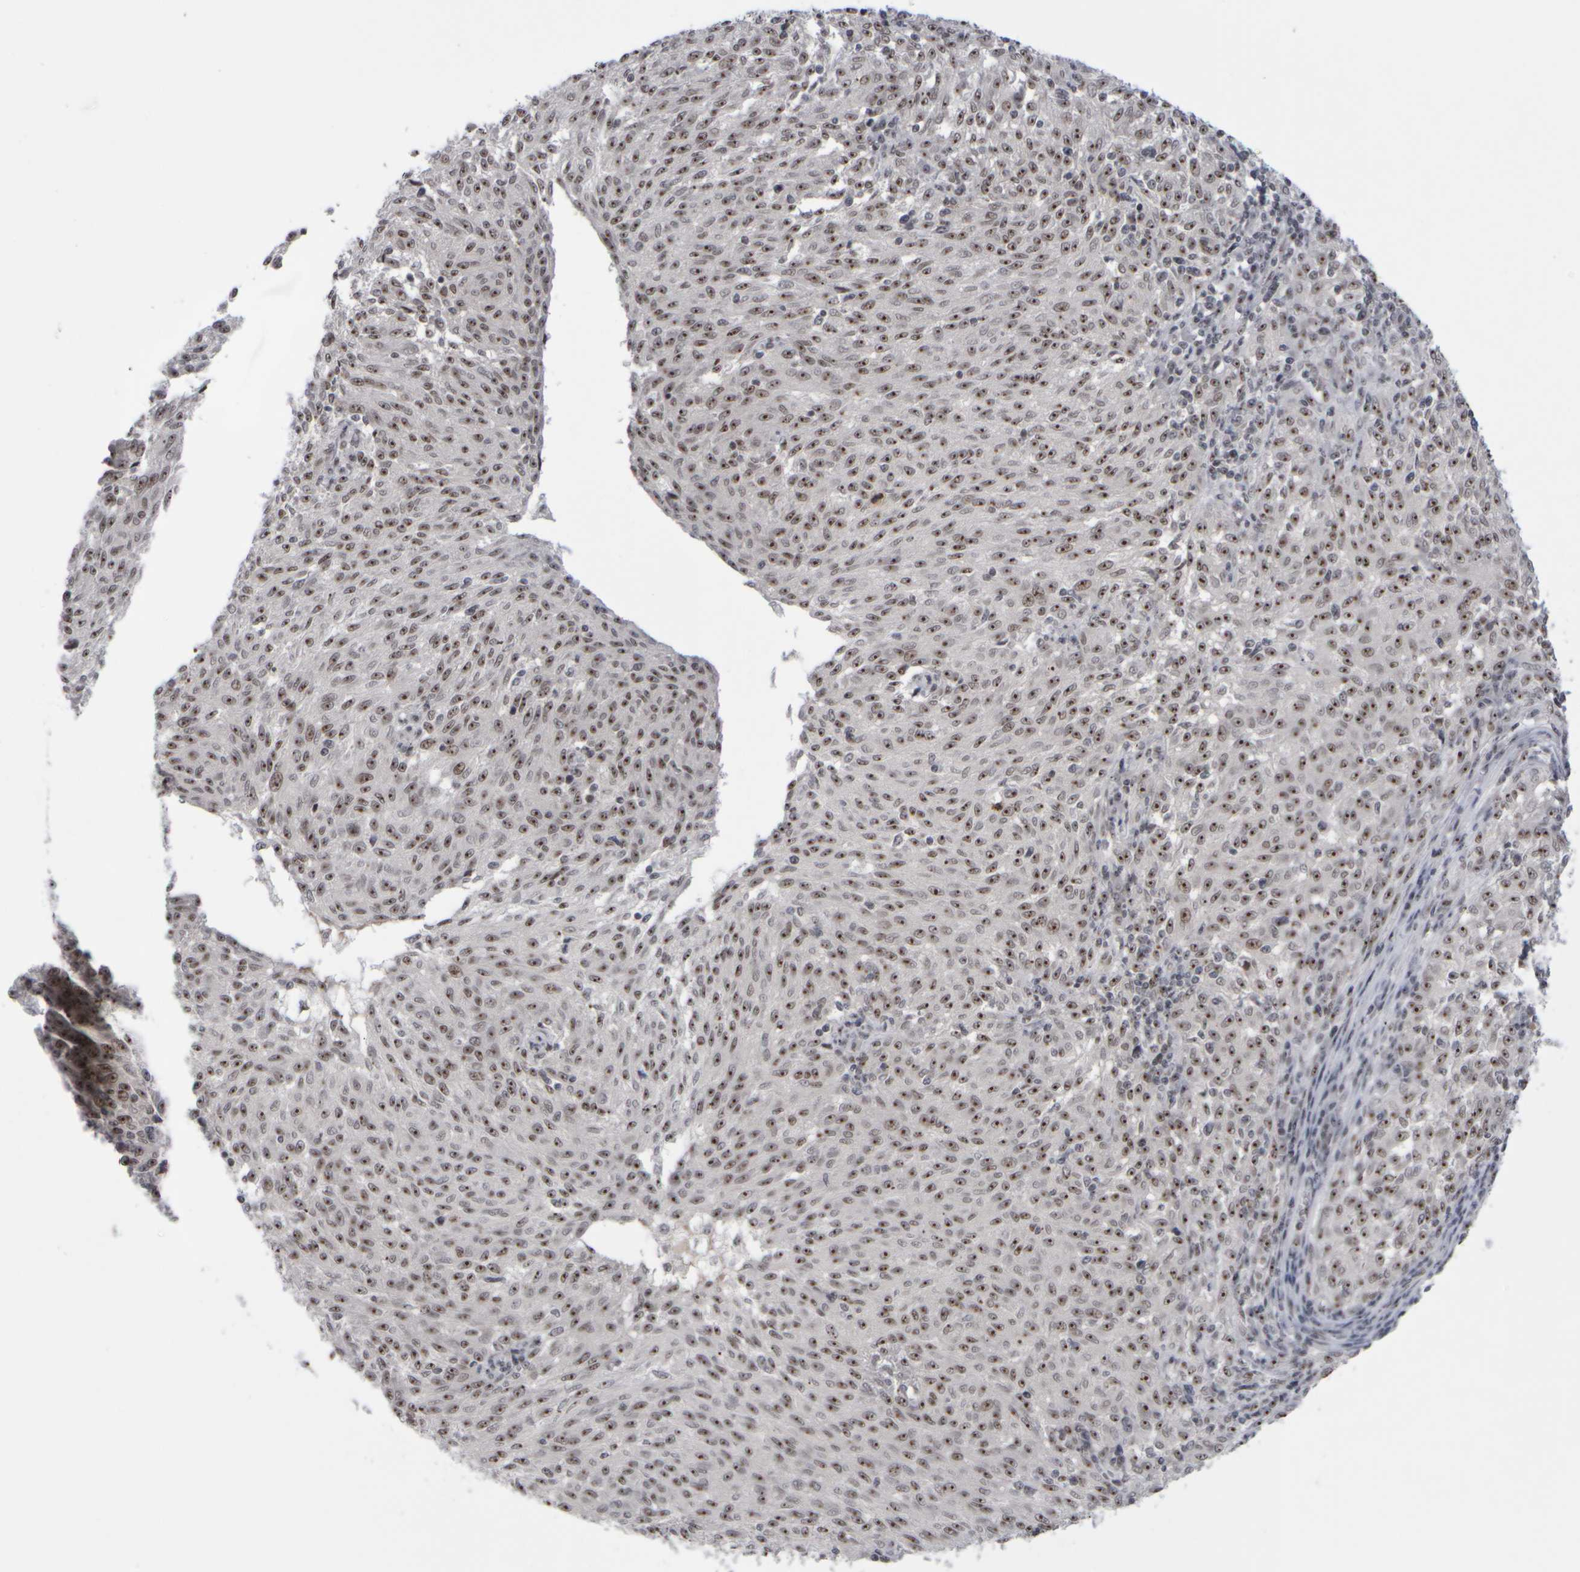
{"staining": {"intensity": "moderate", "quantity": ">75%", "location": "nuclear"}, "tissue": "melanoma", "cell_type": "Tumor cells", "image_type": "cancer", "snomed": [{"axis": "morphology", "description": "Malignant melanoma, NOS"}, {"axis": "topography", "description": "Skin"}], "caption": "Immunohistochemical staining of human melanoma shows medium levels of moderate nuclear protein staining in about >75% of tumor cells.", "gene": "SURF6", "patient": {"sex": "female", "age": 72}}